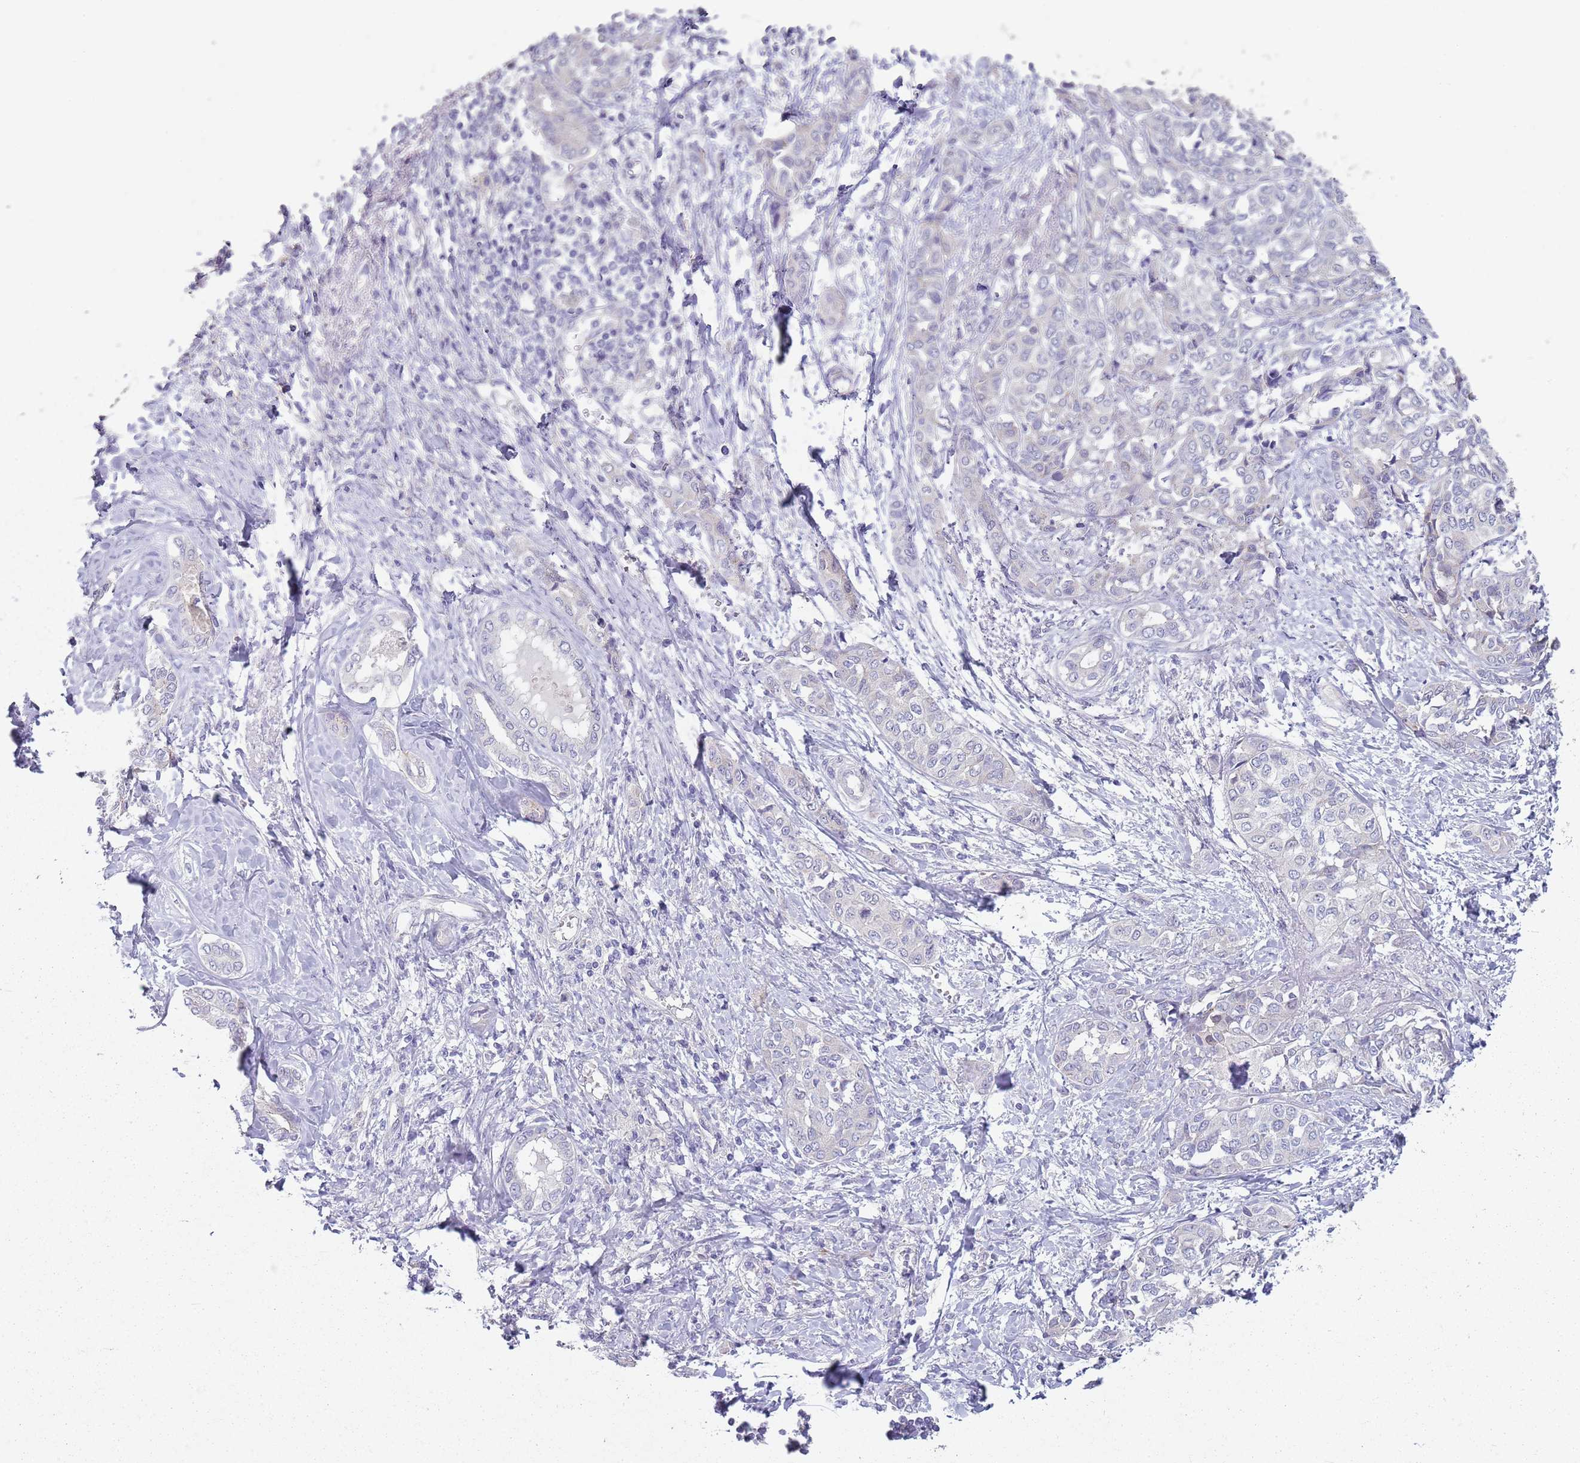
{"staining": {"intensity": "negative", "quantity": "none", "location": "none"}, "tissue": "liver cancer", "cell_type": "Tumor cells", "image_type": "cancer", "snomed": [{"axis": "morphology", "description": "Cholangiocarcinoma"}, {"axis": "topography", "description": "Liver"}], "caption": "Immunohistochemistry (IHC) histopathology image of liver cholangiocarcinoma stained for a protein (brown), which reveals no positivity in tumor cells.", "gene": "ZNF583", "patient": {"sex": "female", "age": 77}}